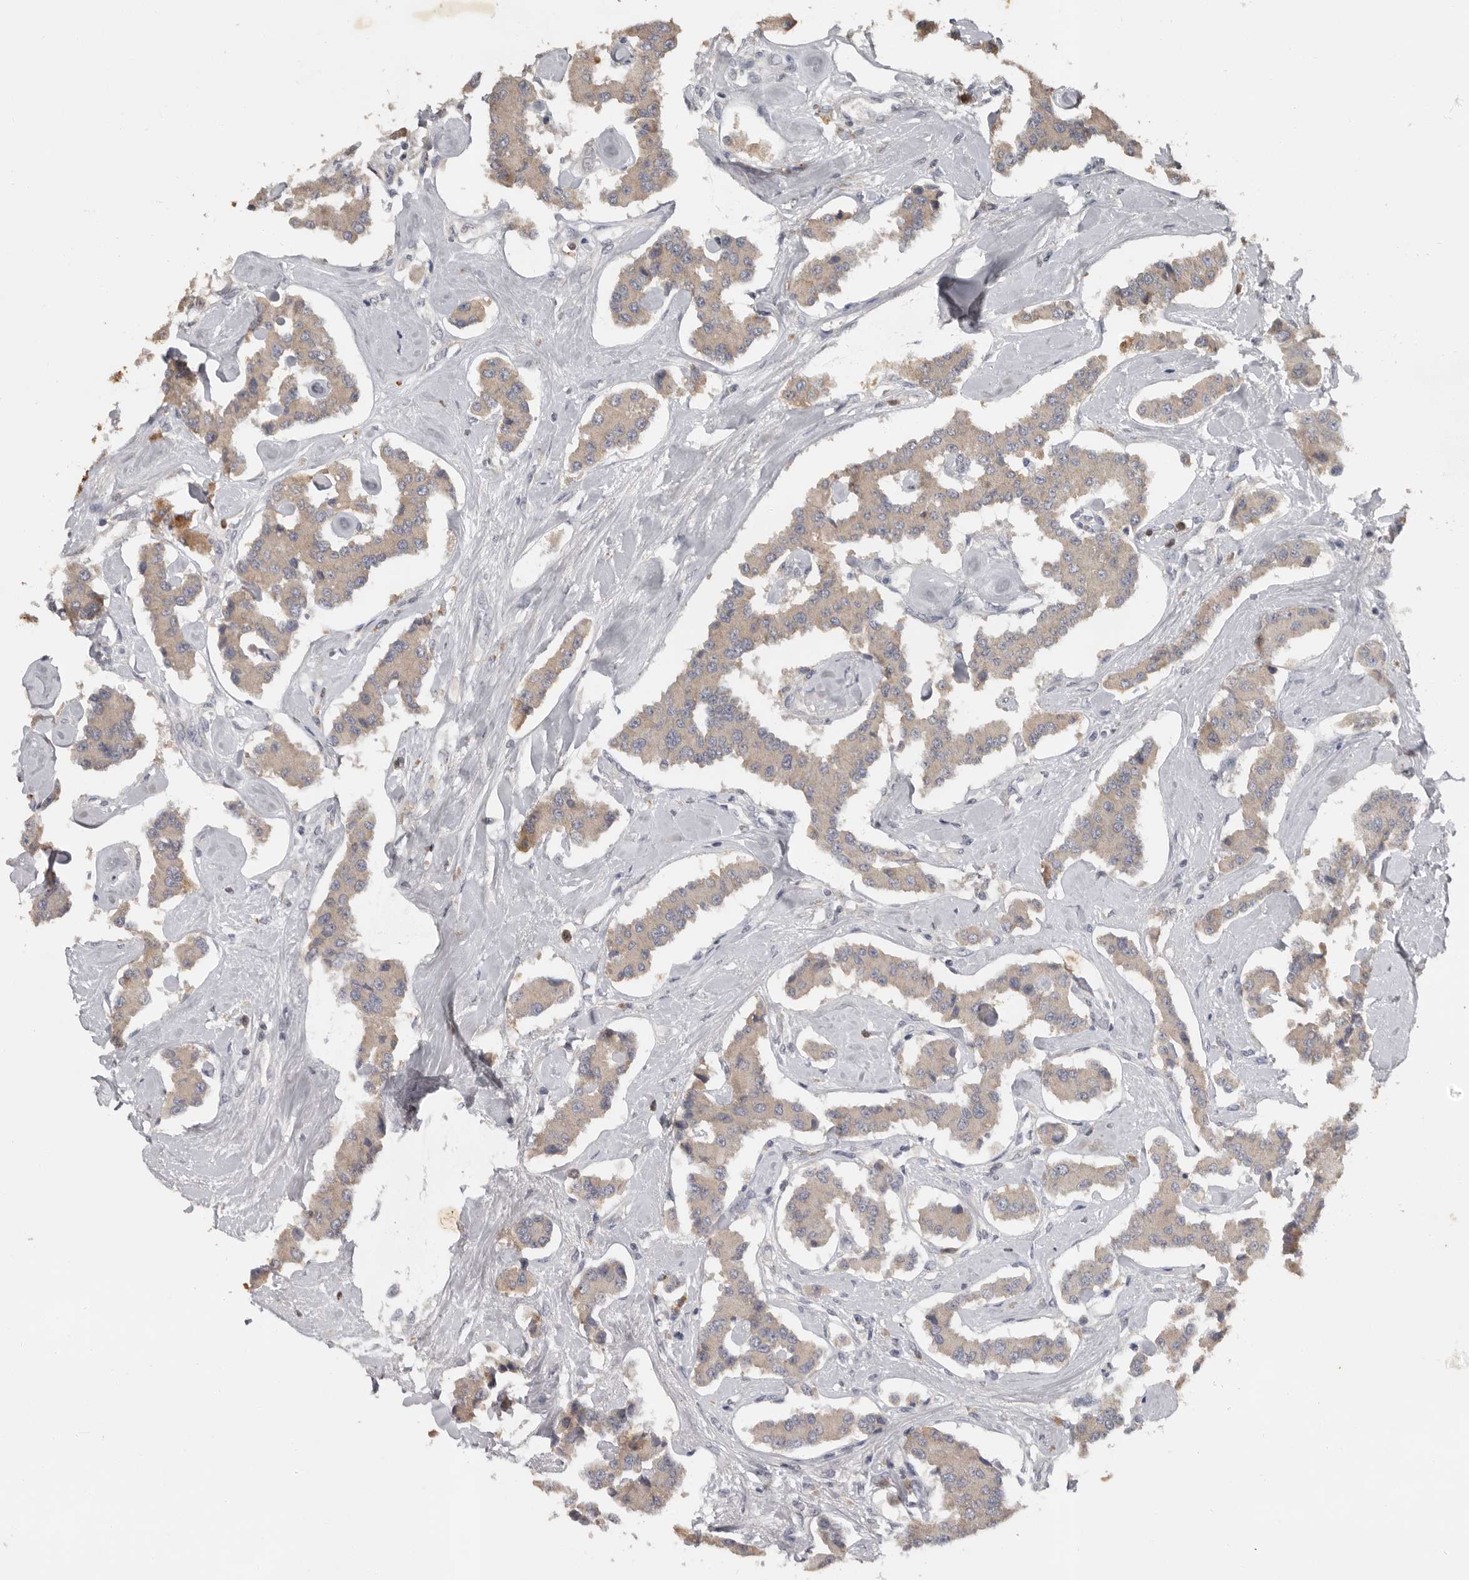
{"staining": {"intensity": "weak", "quantity": "<25%", "location": "cytoplasmic/membranous"}, "tissue": "carcinoid", "cell_type": "Tumor cells", "image_type": "cancer", "snomed": [{"axis": "morphology", "description": "Carcinoid, malignant, NOS"}, {"axis": "topography", "description": "Pancreas"}], "caption": "A high-resolution image shows immunohistochemistry (IHC) staining of carcinoid (malignant), which demonstrates no significant expression in tumor cells. (DAB immunohistochemistry (IHC) visualized using brightfield microscopy, high magnification).", "gene": "MTF1", "patient": {"sex": "male", "age": 41}}